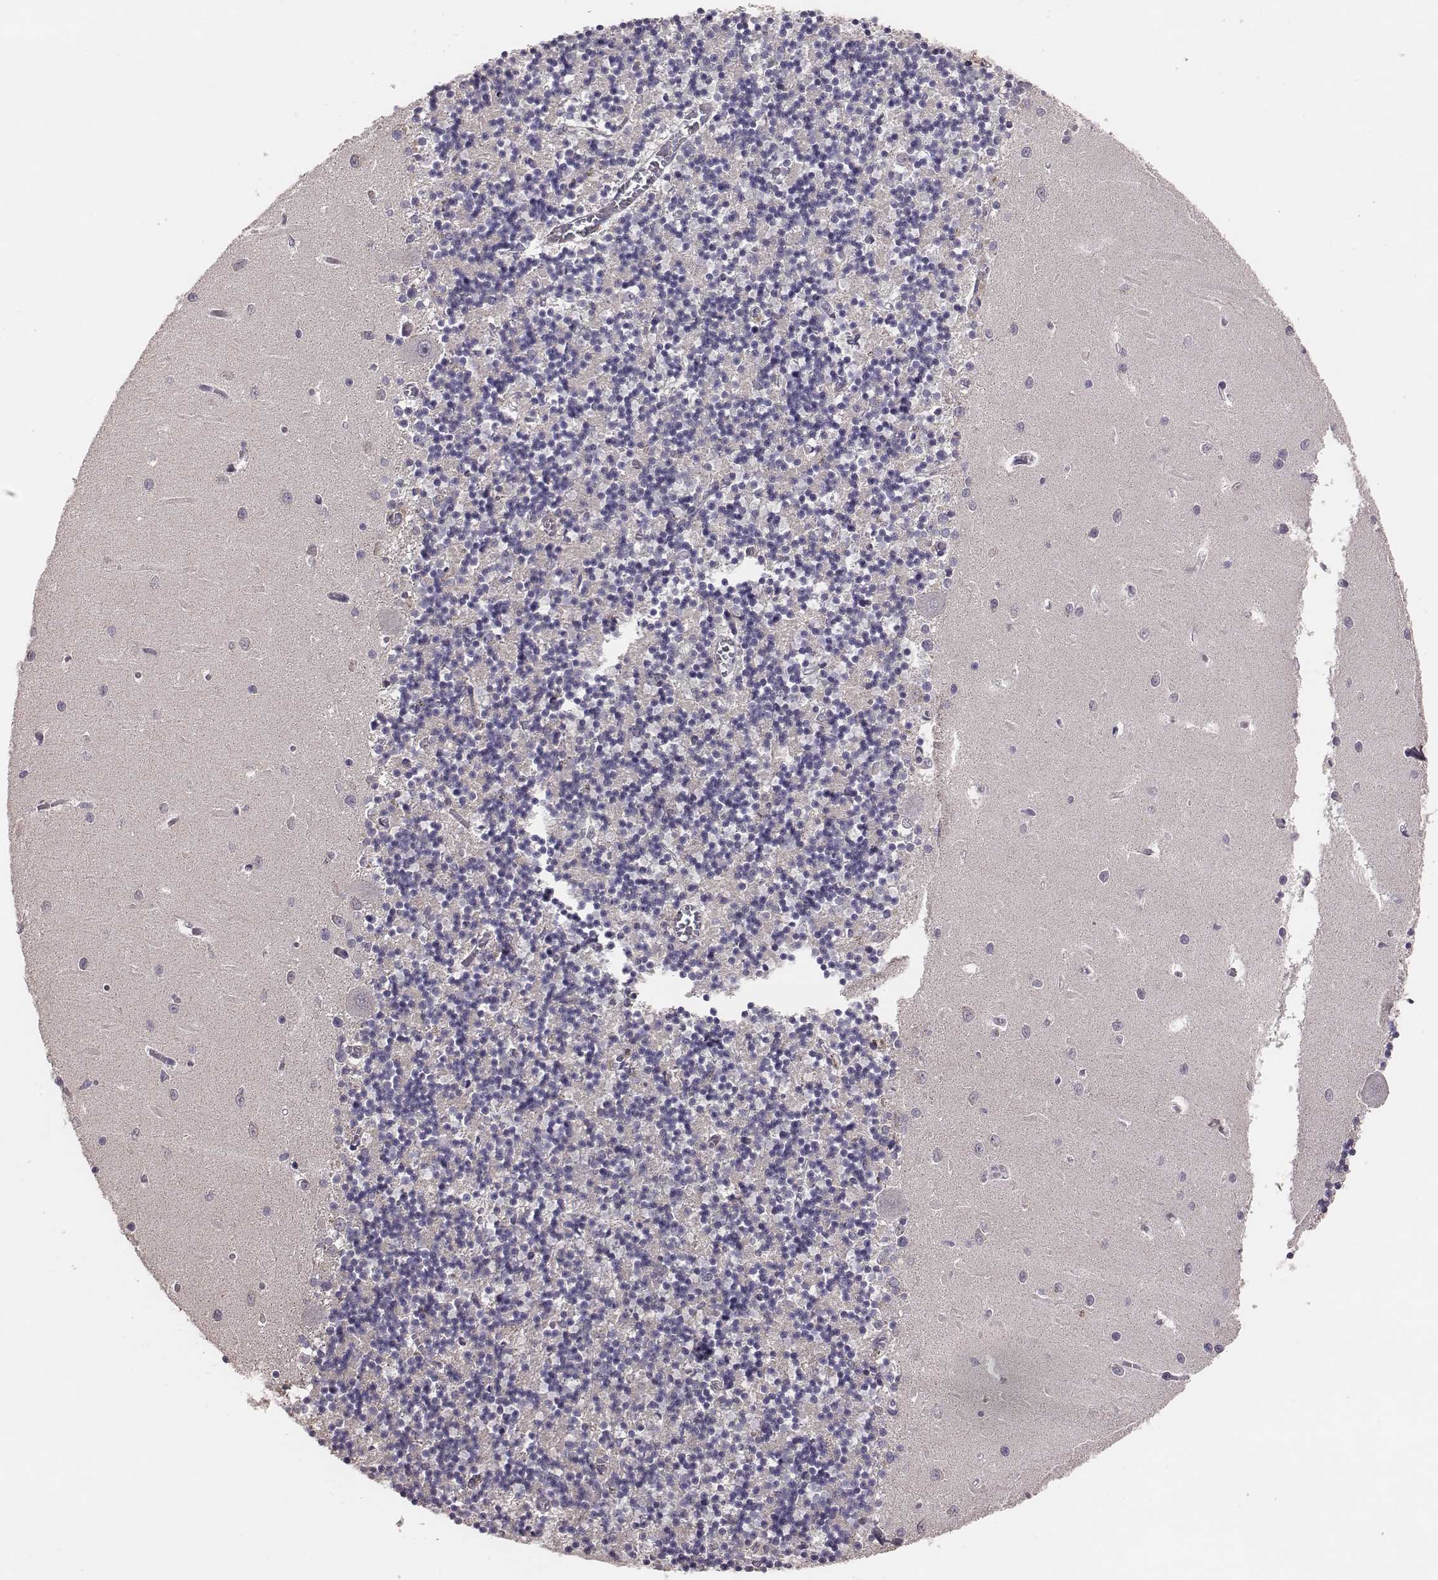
{"staining": {"intensity": "negative", "quantity": "none", "location": "none"}, "tissue": "cerebellum", "cell_type": "Cells in granular layer", "image_type": "normal", "snomed": [{"axis": "morphology", "description": "Normal tissue, NOS"}, {"axis": "topography", "description": "Cerebellum"}], "caption": "An immunohistochemistry (IHC) micrograph of normal cerebellum is shown. There is no staining in cells in granular layer of cerebellum. (Stains: DAB immunohistochemistry with hematoxylin counter stain, Microscopy: brightfield microscopy at high magnification).", "gene": "HAVCR1", "patient": {"sex": "female", "age": 64}}